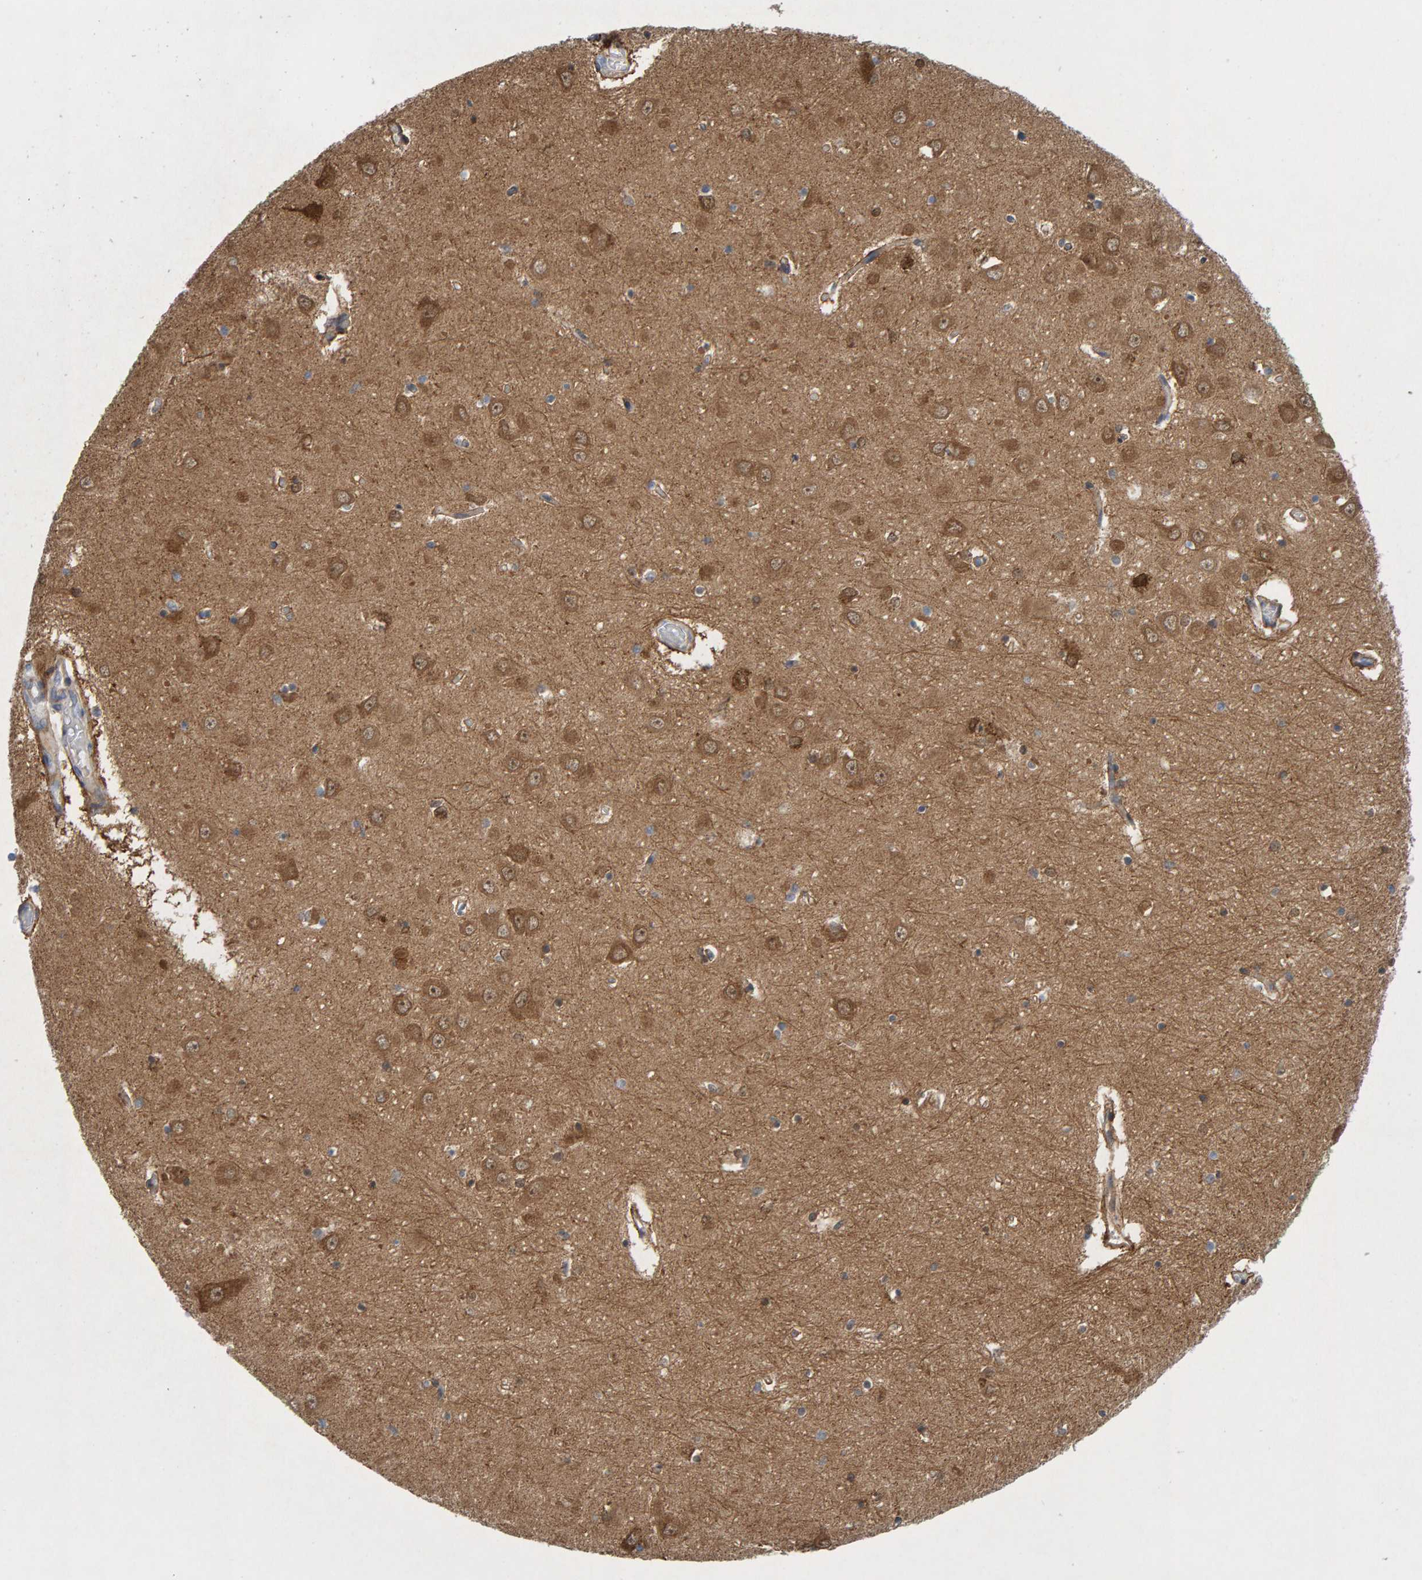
{"staining": {"intensity": "moderate", "quantity": "25%-75%", "location": "cytoplasmic/membranous"}, "tissue": "hippocampus", "cell_type": "Glial cells", "image_type": "normal", "snomed": [{"axis": "morphology", "description": "Normal tissue, NOS"}, {"axis": "topography", "description": "Hippocampus"}], "caption": "This image demonstrates immunohistochemistry staining of normal hippocampus, with medium moderate cytoplasmic/membranous staining in about 25%-75% of glial cells.", "gene": "KLHL11", "patient": {"sex": "male", "age": 70}}